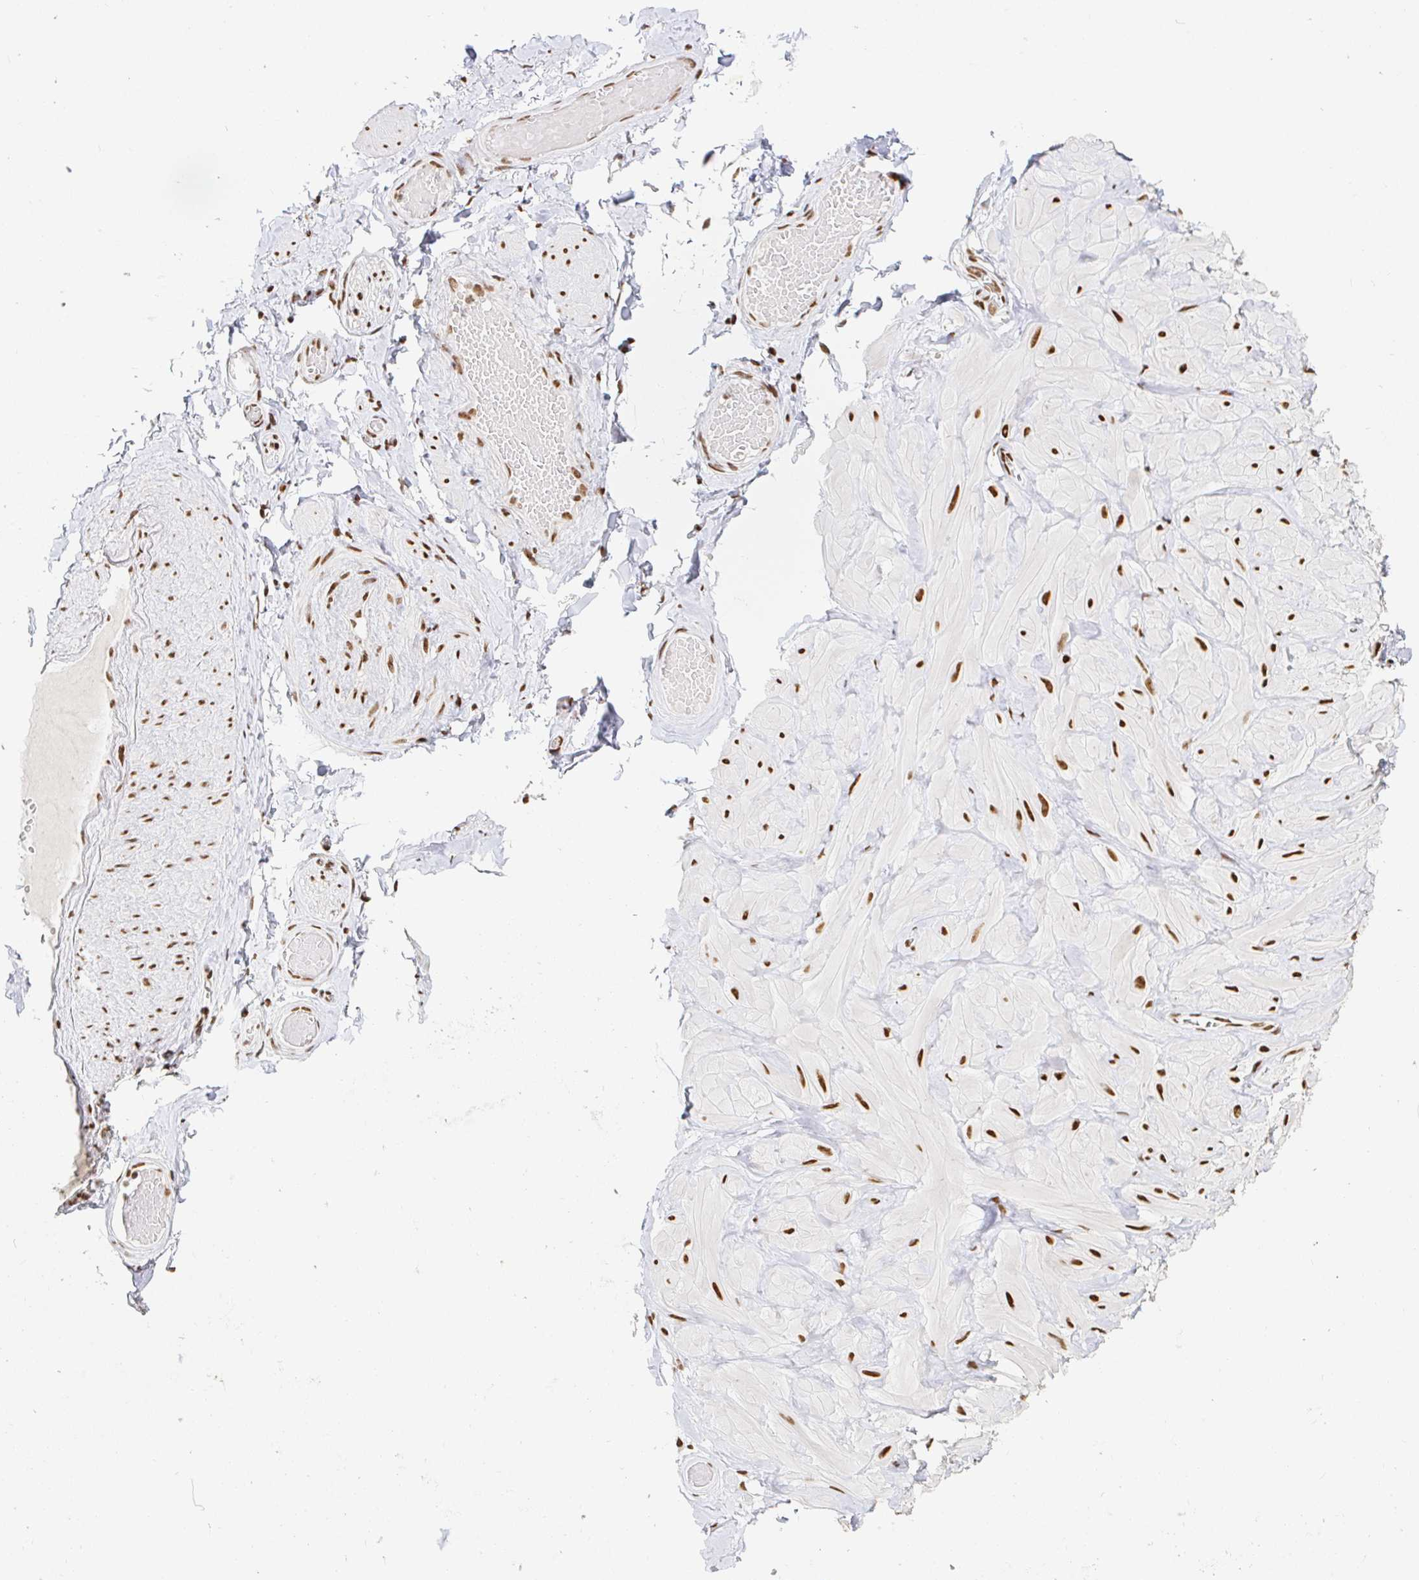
{"staining": {"intensity": "strong", "quantity": ">75%", "location": "nuclear"}, "tissue": "soft tissue", "cell_type": "Fibroblasts", "image_type": "normal", "snomed": [{"axis": "morphology", "description": "Normal tissue, NOS"}, {"axis": "topography", "description": "Soft tissue"}, {"axis": "topography", "description": "Adipose tissue"}, {"axis": "topography", "description": "Vascular tissue"}, {"axis": "topography", "description": "Peripheral nerve tissue"}], "caption": "Immunohistochemistry (IHC) staining of benign soft tissue, which shows high levels of strong nuclear expression in approximately >75% of fibroblasts indicating strong nuclear protein staining. The staining was performed using DAB (brown) for protein detection and nuclei were counterstained in hematoxylin (blue).", "gene": "RBMXL1", "patient": {"sex": "male", "age": 29}}